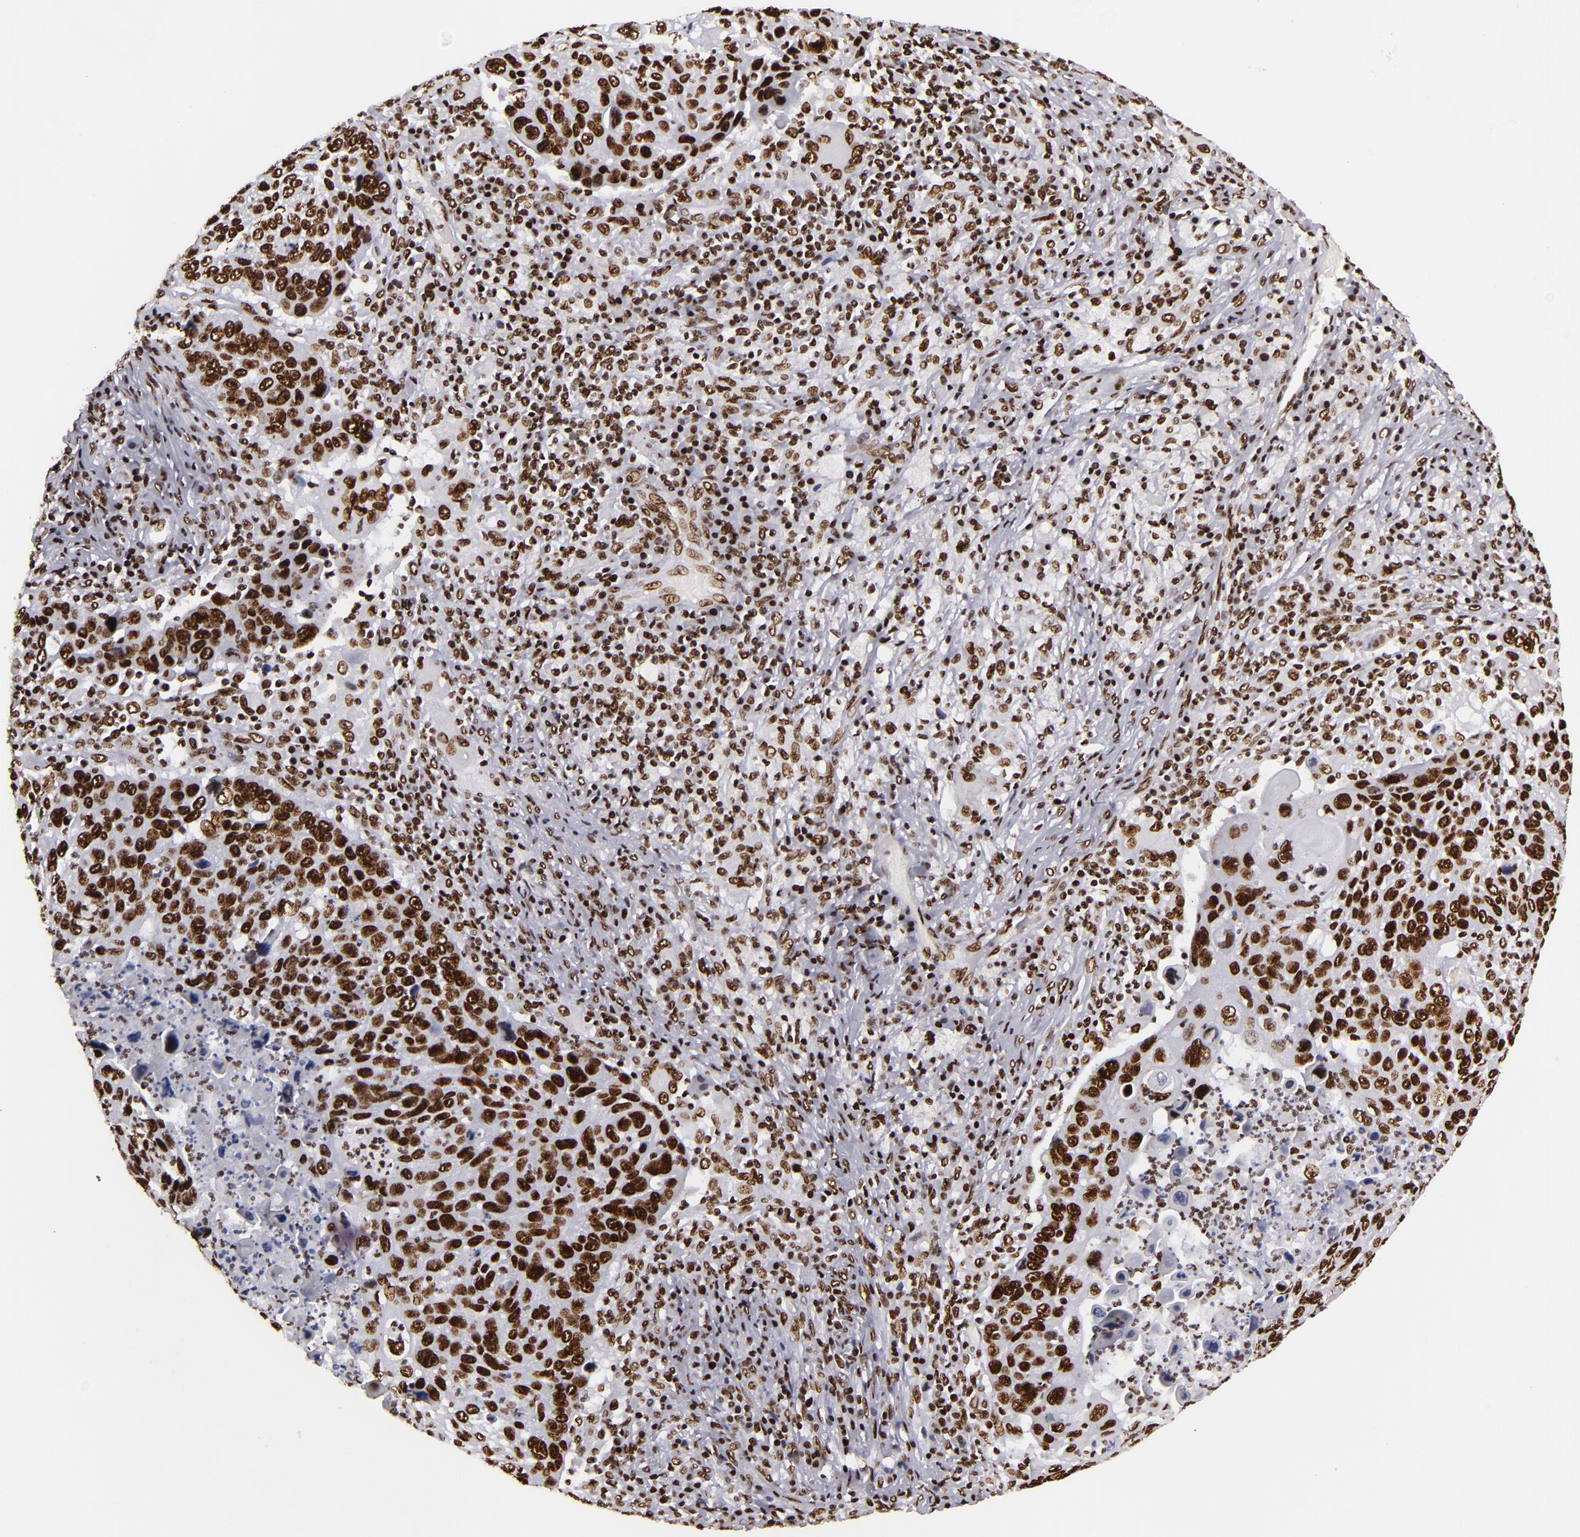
{"staining": {"intensity": "strong", "quantity": ">75%", "location": "nuclear"}, "tissue": "lung cancer", "cell_type": "Tumor cells", "image_type": "cancer", "snomed": [{"axis": "morphology", "description": "Squamous cell carcinoma, NOS"}, {"axis": "topography", "description": "Lung"}], "caption": "Immunohistochemistry of human lung cancer (squamous cell carcinoma) displays high levels of strong nuclear staining in approximately >75% of tumor cells. The protein of interest is shown in brown color, while the nuclei are stained blue.", "gene": "SAFB", "patient": {"sex": "male", "age": 68}}